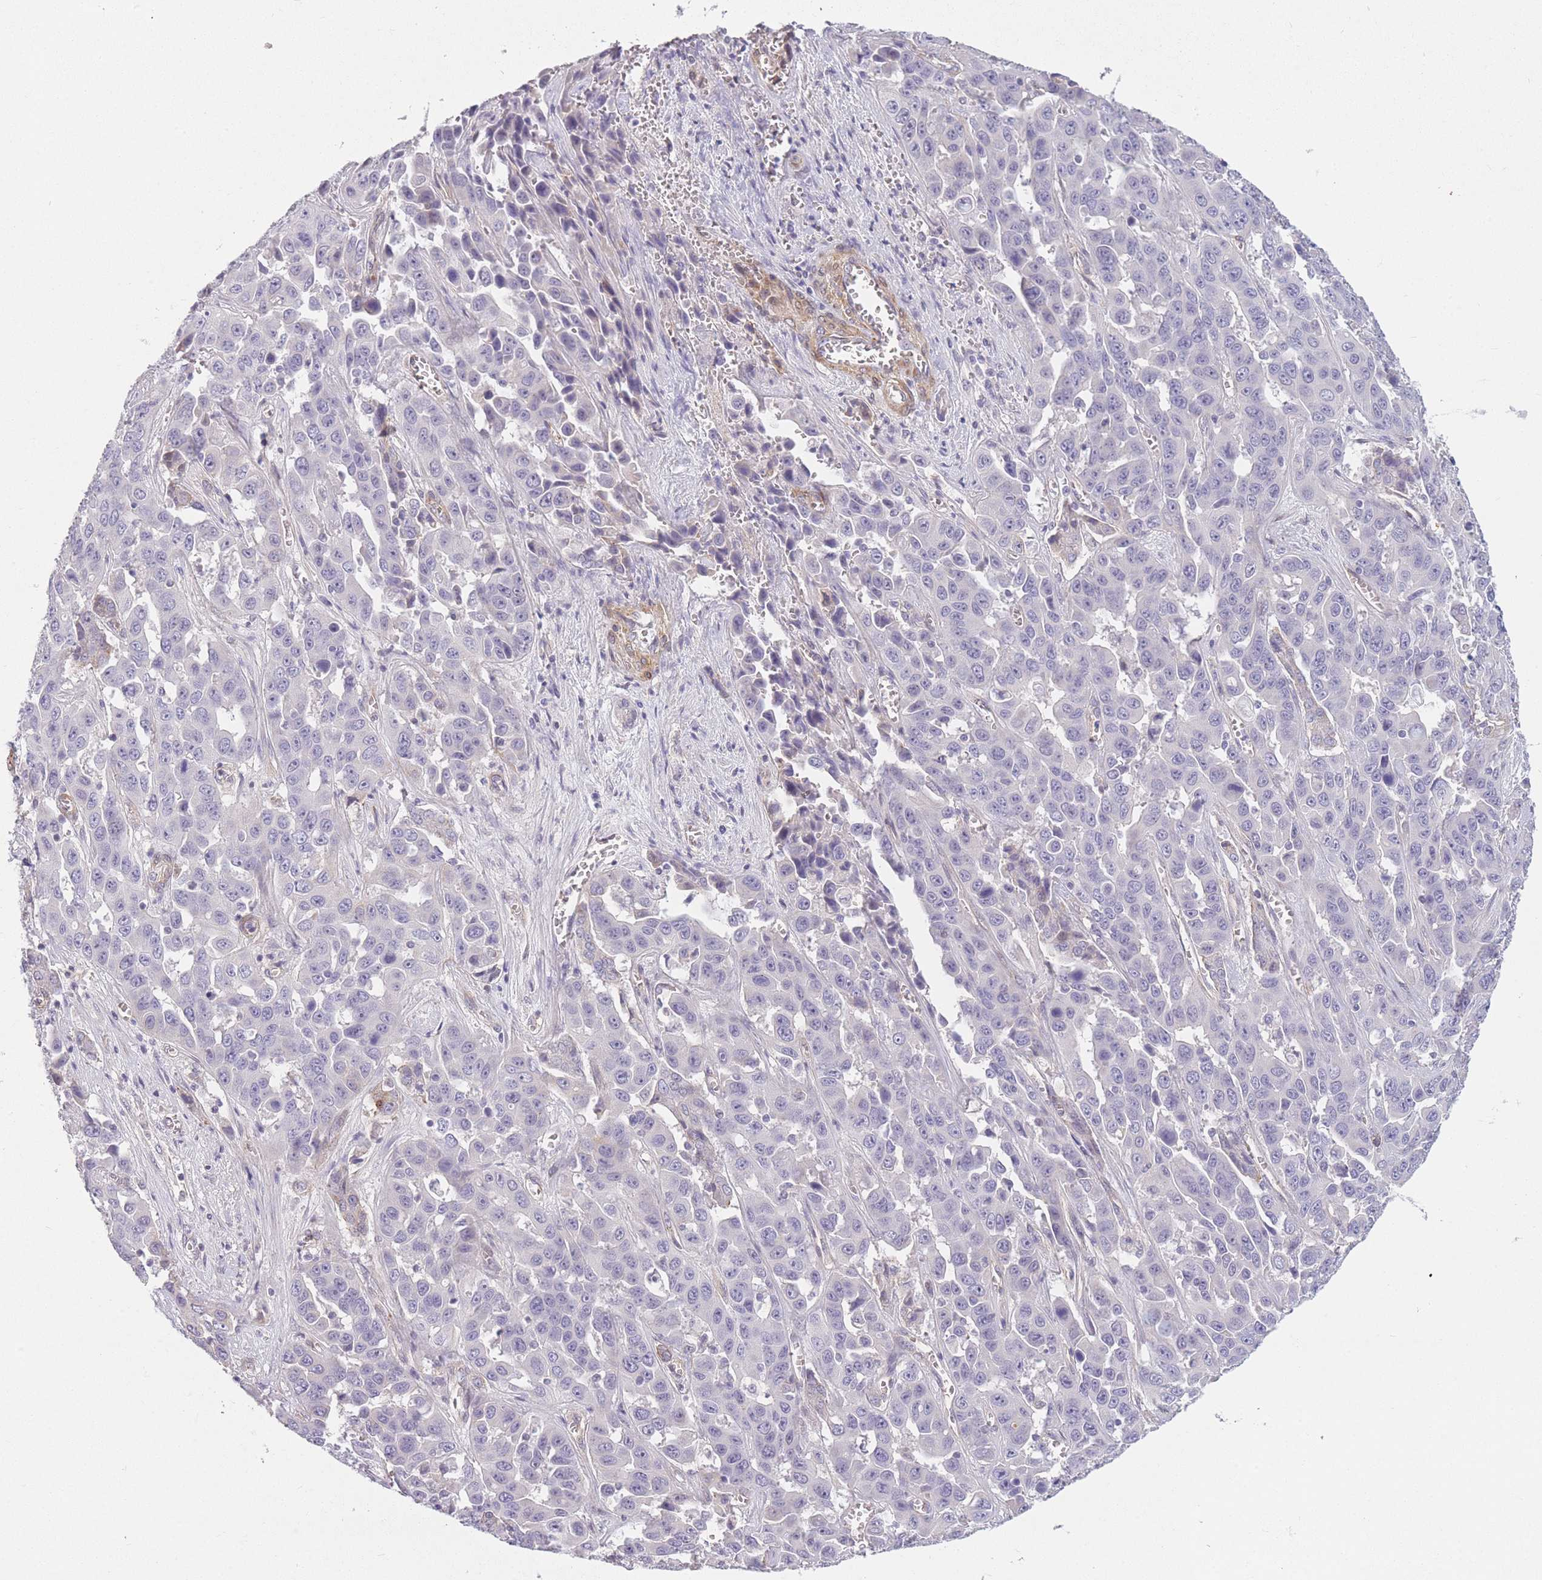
{"staining": {"intensity": "negative", "quantity": "none", "location": "none"}, "tissue": "liver cancer", "cell_type": "Tumor cells", "image_type": "cancer", "snomed": [{"axis": "morphology", "description": "Cholangiocarcinoma"}, {"axis": "topography", "description": "Liver"}], "caption": "Human liver cholangiocarcinoma stained for a protein using IHC demonstrates no positivity in tumor cells.", "gene": "SLC7A6", "patient": {"sex": "female", "age": 52}}